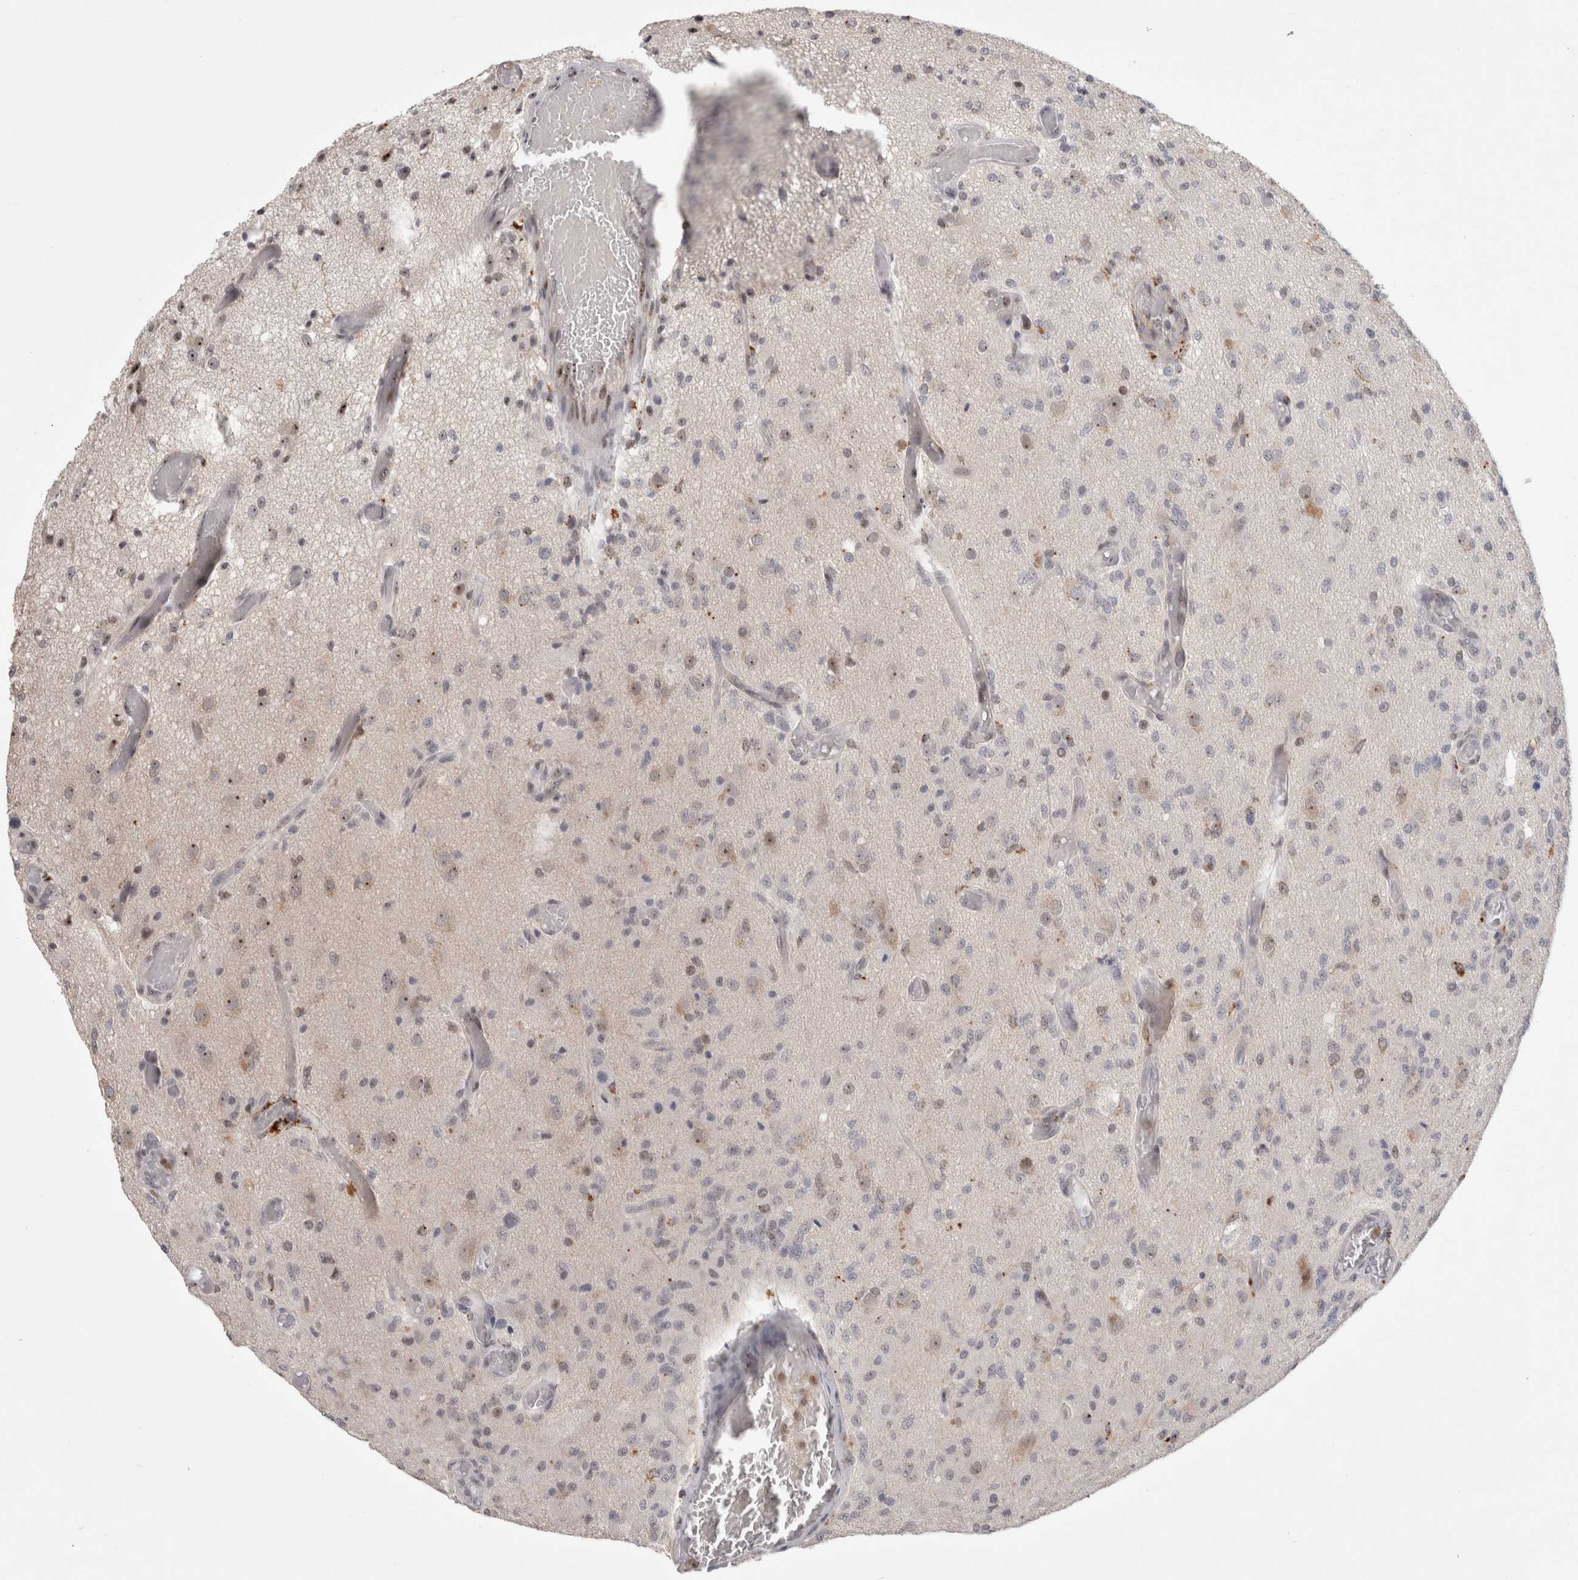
{"staining": {"intensity": "moderate", "quantity": "<25%", "location": "nuclear"}, "tissue": "glioma", "cell_type": "Tumor cells", "image_type": "cancer", "snomed": [{"axis": "morphology", "description": "Normal tissue, NOS"}, {"axis": "morphology", "description": "Glioma, malignant, High grade"}, {"axis": "topography", "description": "Cerebral cortex"}], "caption": "Human malignant glioma (high-grade) stained with a protein marker reveals moderate staining in tumor cells.", "gene": "SENP6", "patient": {"sex": "male", "age": 77}}